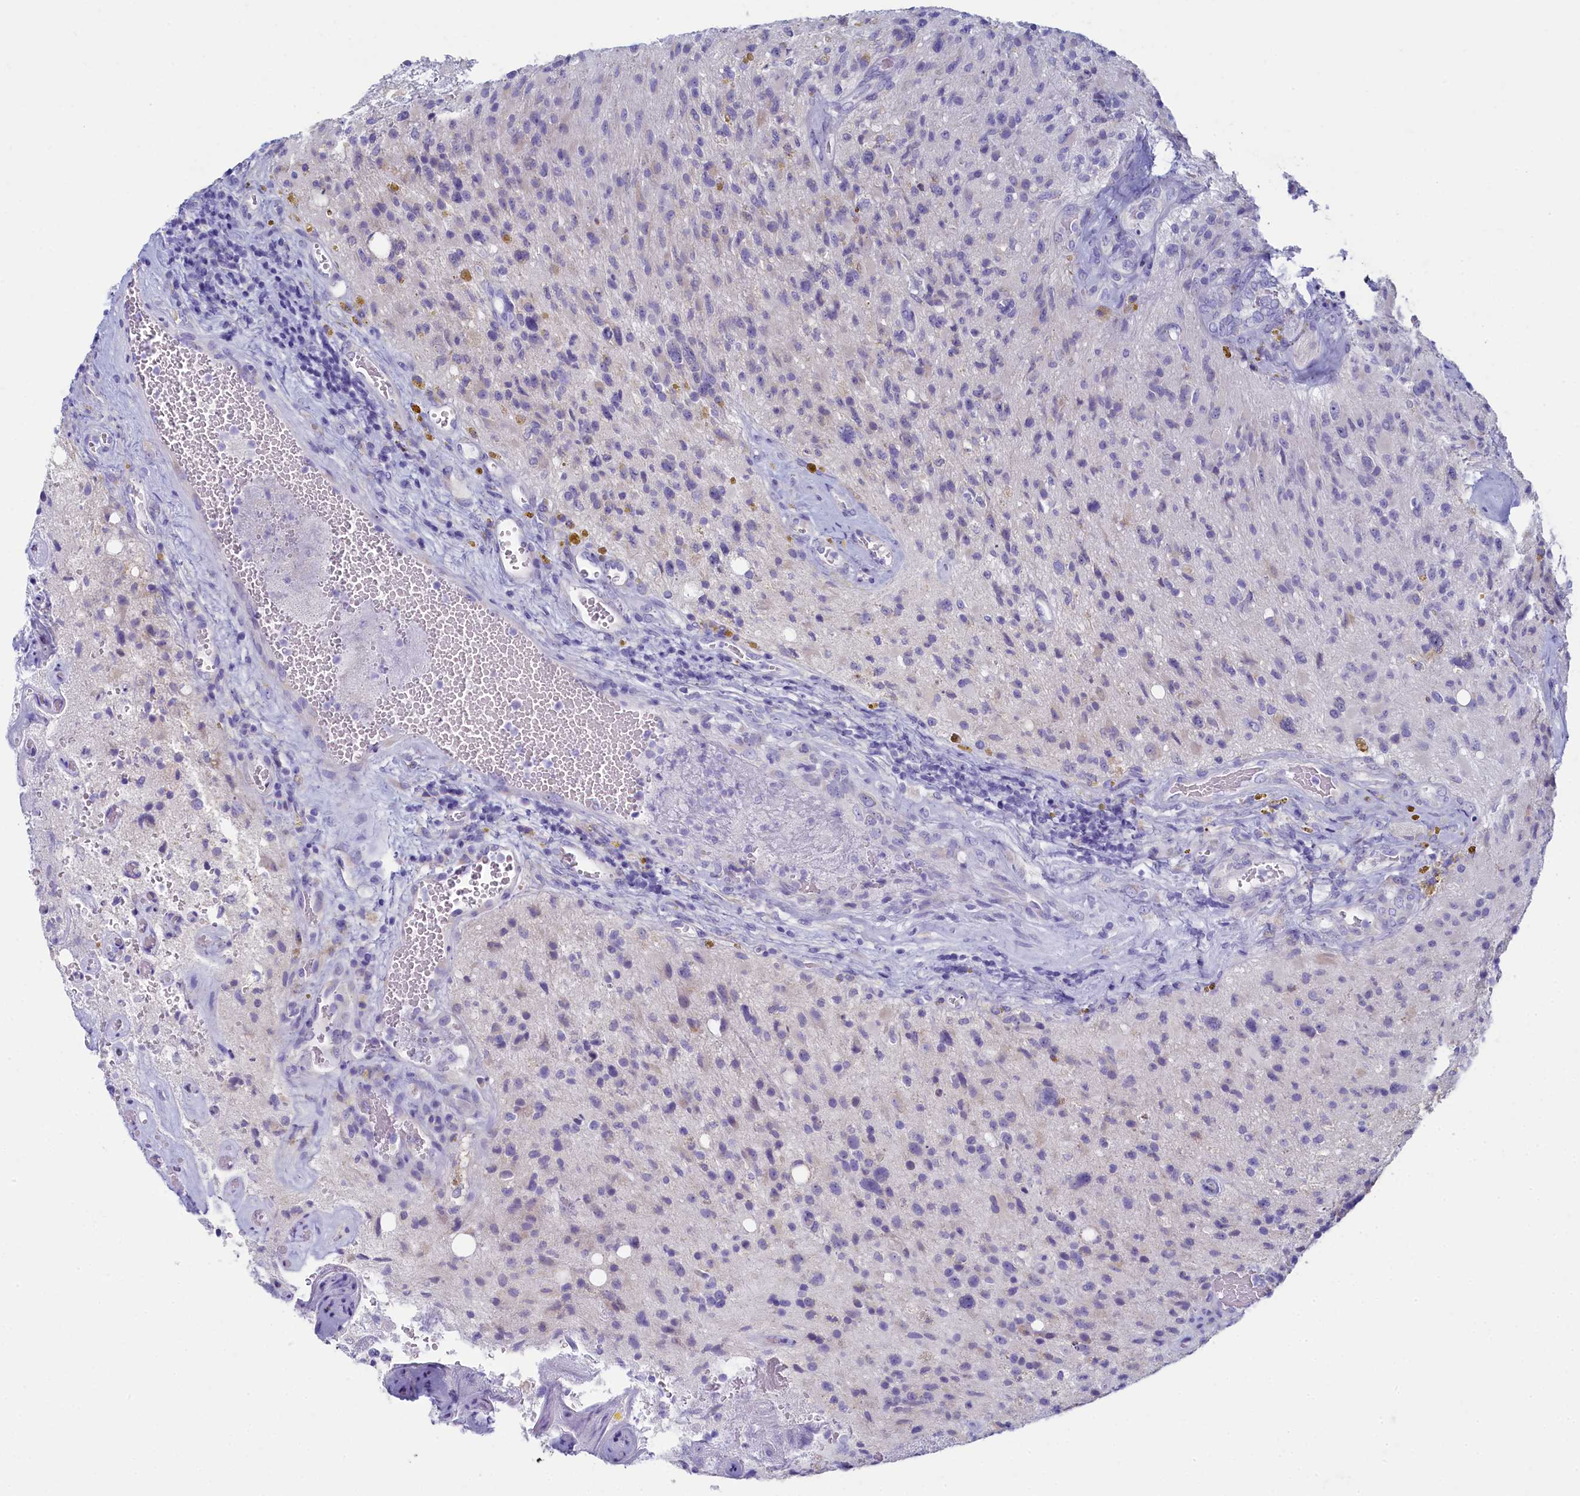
{"staining": {"intensity": "negative", "quantity": "none", "location": "none"}, "tissue": "glioma", "cell_type": "Tumor cells", "image_type": "cancer", "snomed": [{"axis": "morphology", "description": "Glioma, malignant, High grade"}, {"axis": "topography", "description": "Brain"}], "caption": "A micrograph of high-grade glioma (malignant) stained for a protein demonstrates no brown staining in tumor cells. (Brightfield microscopy of DAB (3,3'-diaminobenzidine) IHC at high magnification).", "gene": "SKA3", "patient": {"sex": "male", "age": 69}}